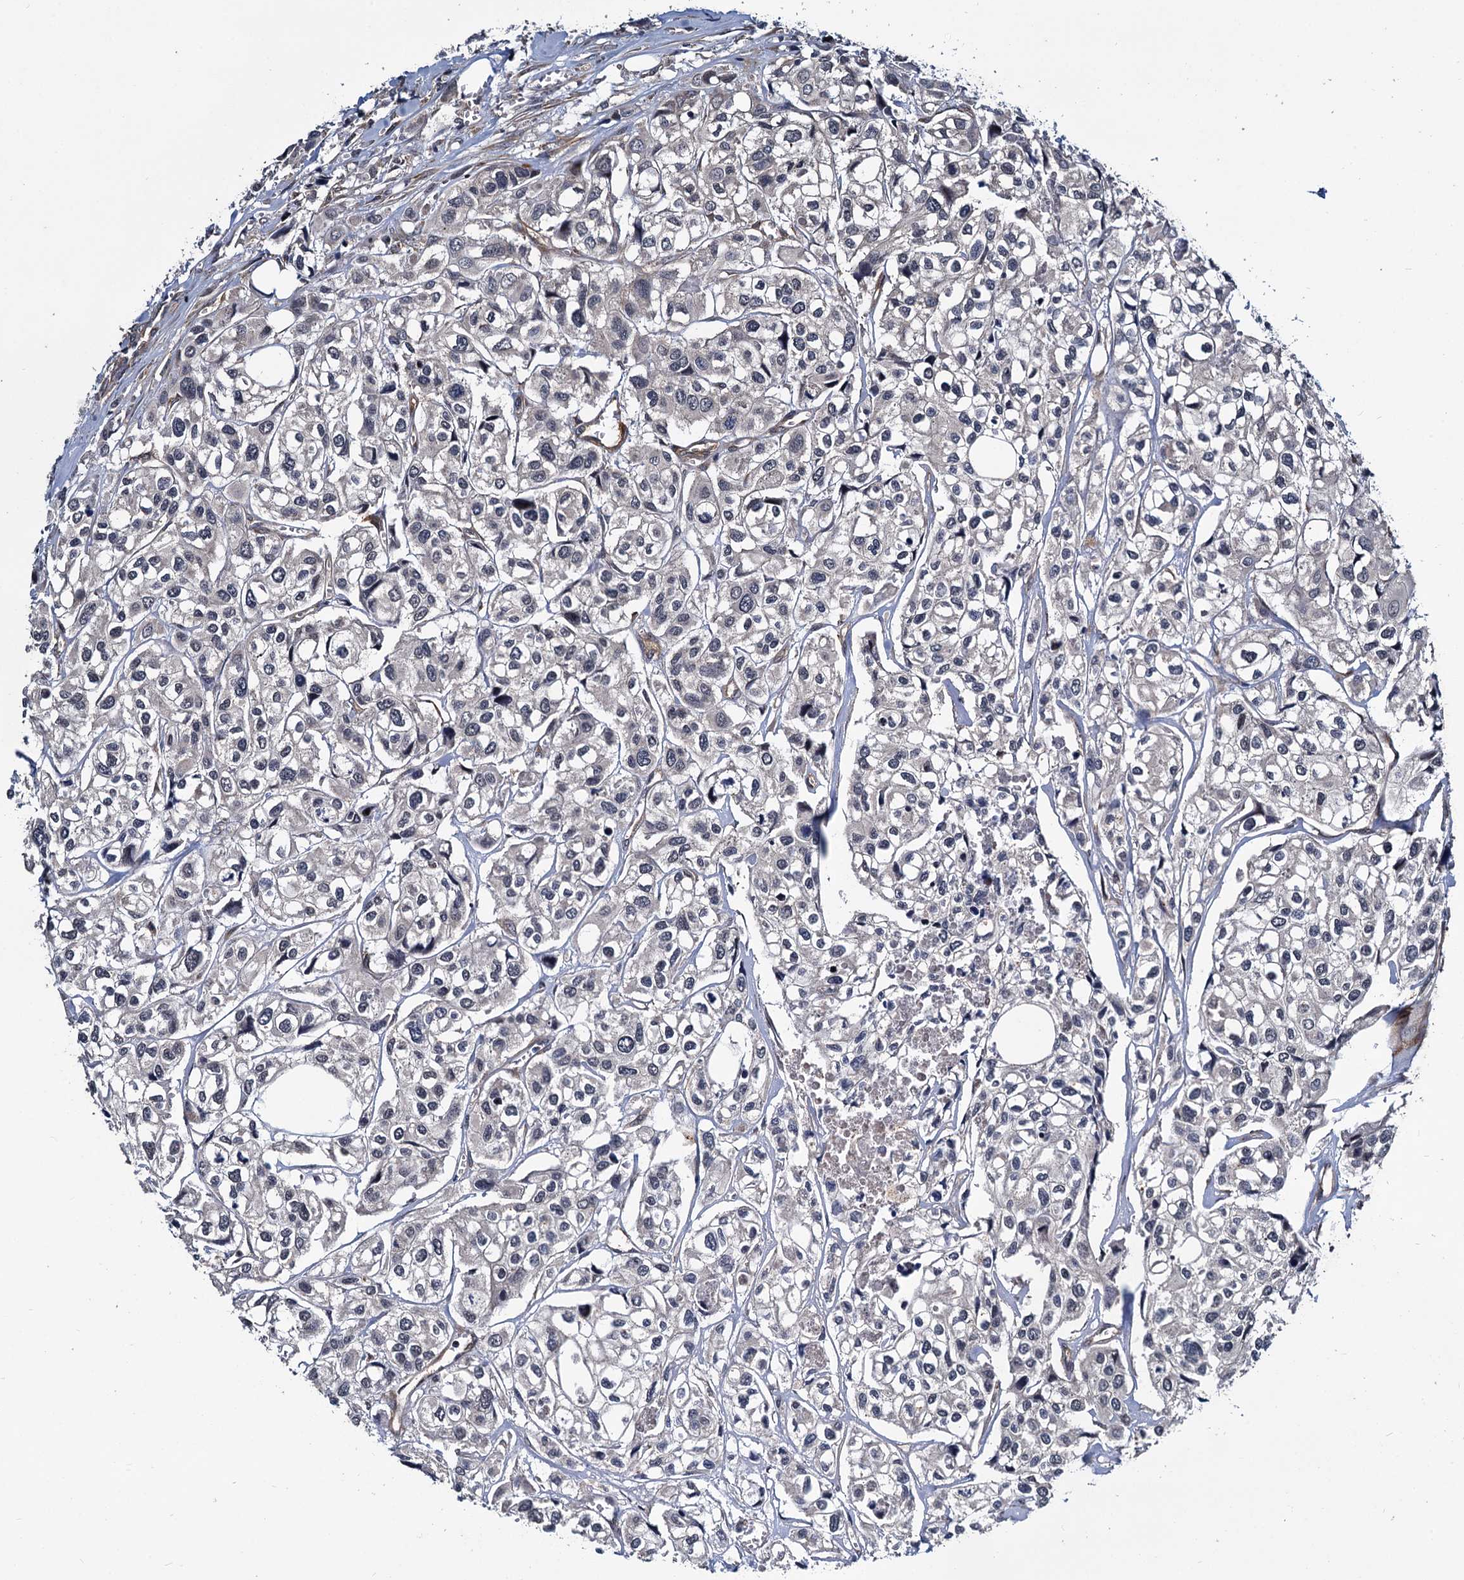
{"staining": {"intensity": "negative", "quantity": "none", "location": "none"}, "tissue": "urothelial cancer", "cell_type": "Tumor cells", "image_type": "cancer", "snomed": [{"axis": "morphology", "description": "Urothelial carcinoma, High grade"}, {"axis": "topography", "description": "Urinary bladder"}], "caption": "Protein analysis of urothelial carcinoma (high-grade) displays no significant positivity in tumor cells.", "gene": "ARHGAP42", "patient": {"sex": "male", "age": 67}}